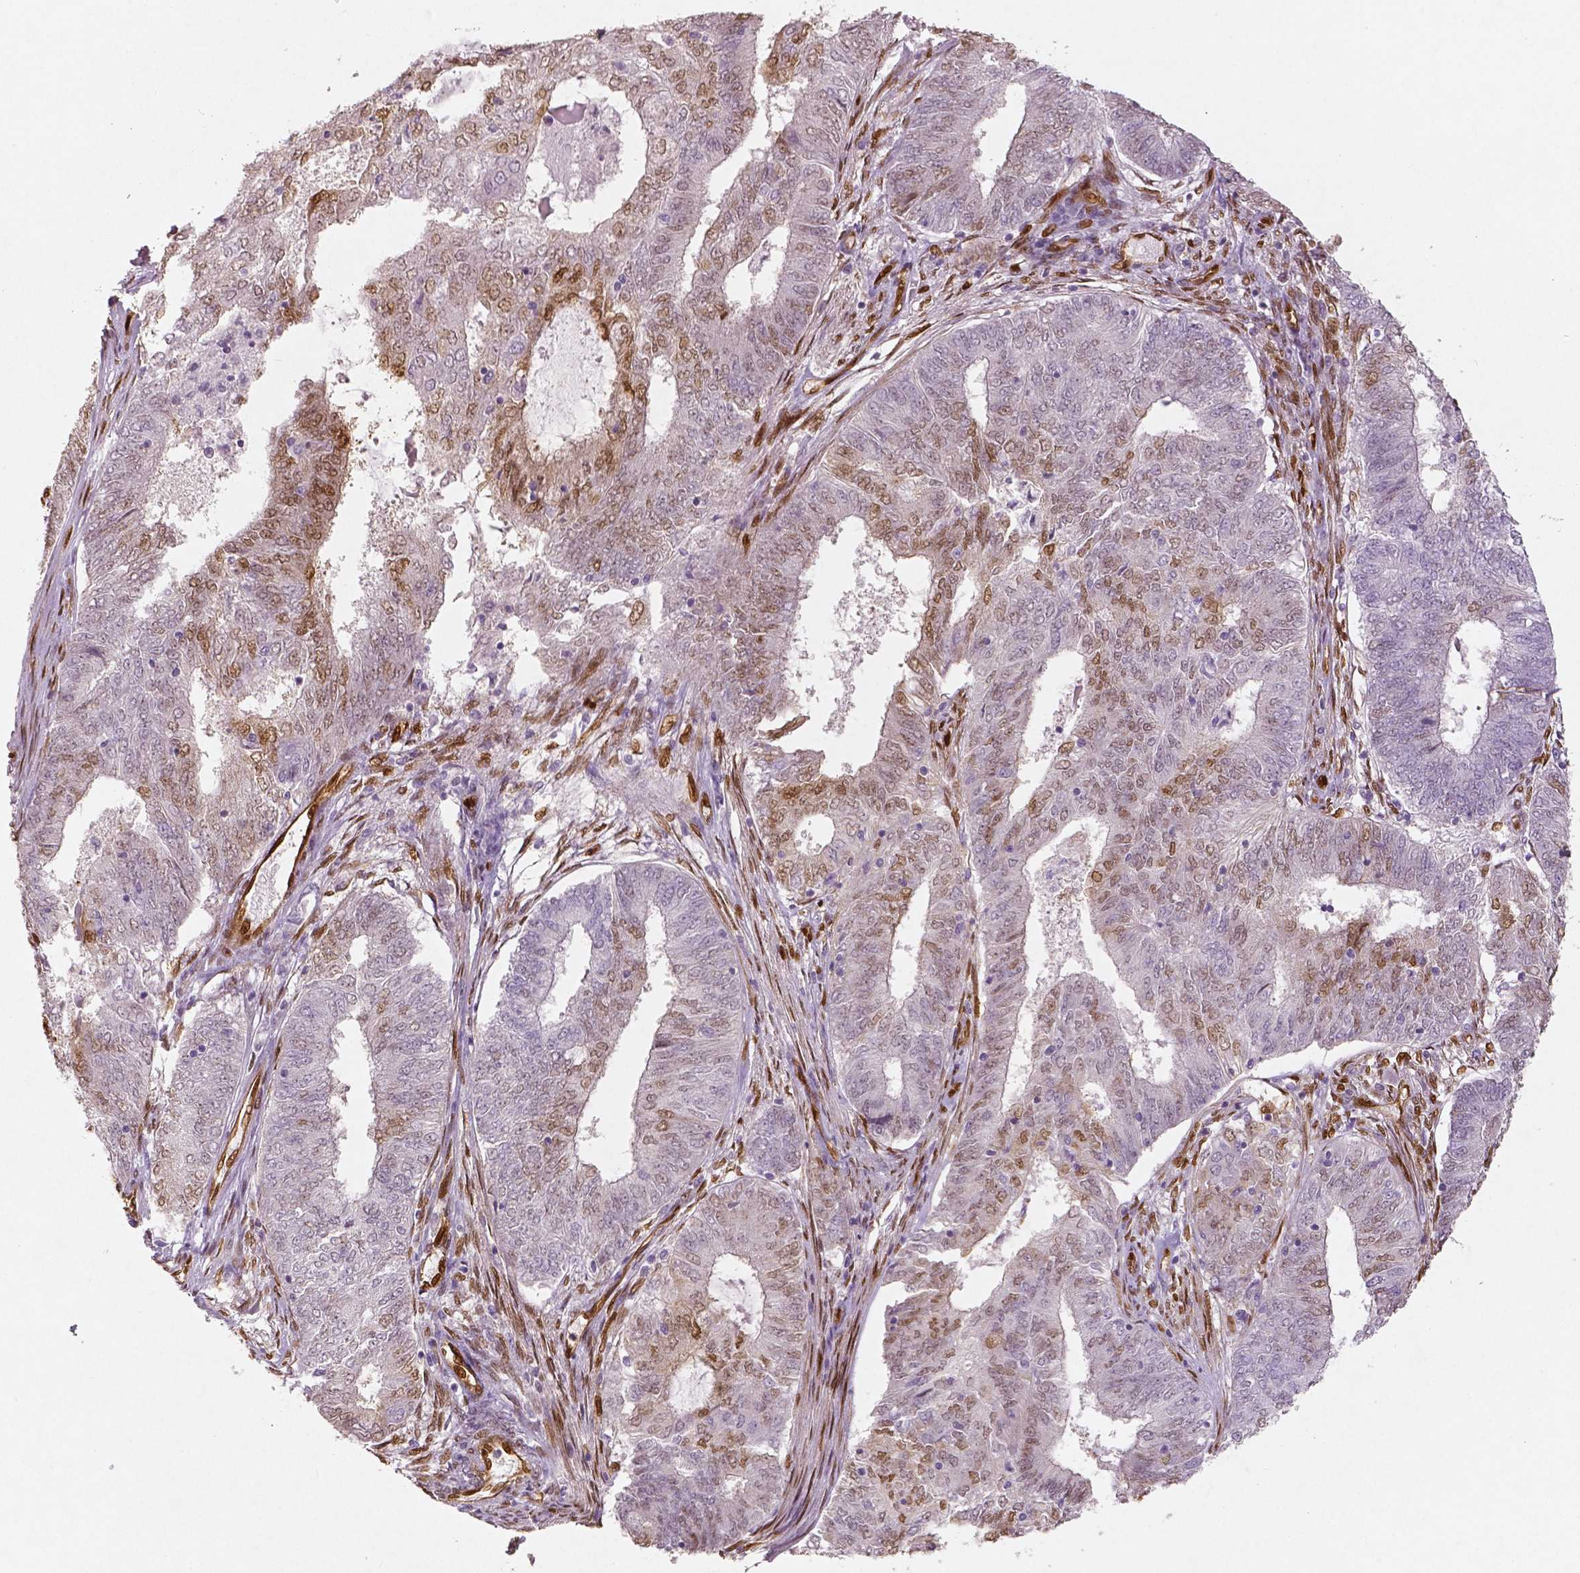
{"staining": {"intensity": "moderate", "quantity": "25%-75%", "location": "cytoplasmic/membranous,nuclear"}, "tissue": "endometrial cancer", "cell_type": "Tumor cells", "image_type": "cancer", "snomed": [{"axis": "morphology", "description": "Adenocarcinoma, NOS"}, {"axis": "topography", "description": "Endometrium"}], "caption": "This photomicrograph exhibits immunohistochemistry staining of human endometrial adenocarcinoma, with medium moderate cytoplasmic/membranous and nuclear staining in about 25%-75% of tumor cells.", "gene": "WWTR1", "patient": {"sex": "female", "age": 62}}